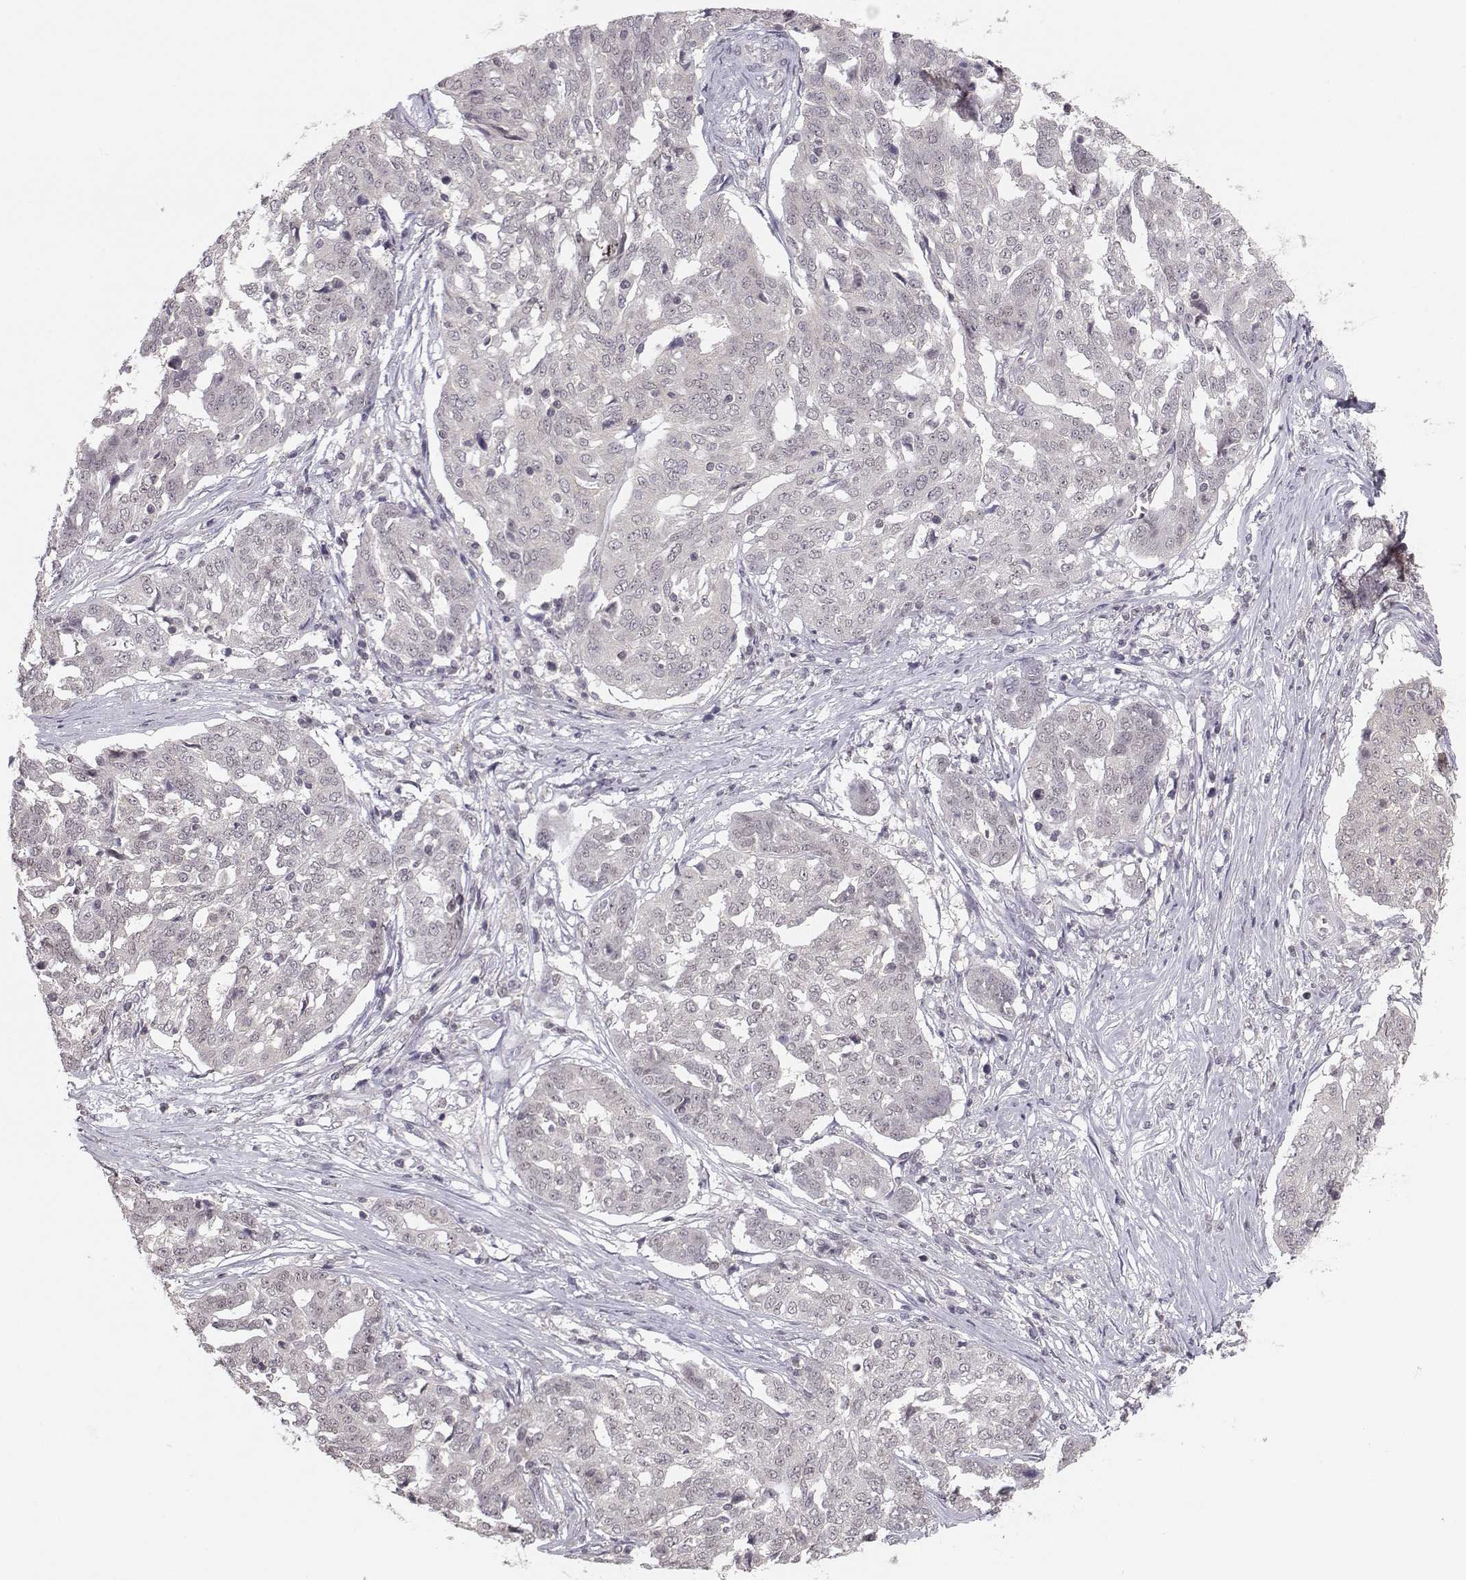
{"staining": {"intensity": "negative", "quantity": "none", "location": "none"}, "tissue": "ovarian cancer", "cell_type": "Tumor cells", "image_type": "cancer", "snomed": [{"axis": "morphology", "description": "Cystadenocarcinoma, serous, NOS"}, {"axis": "topography", "description": "Ovary"}], "caption": "The micrograph reveals no significant positivity in tumor cells of ovarian cancer (serous cystadenocarcinoma).", "gene": "KIF13B", "patient": {"sex": "female", "age": 67}}